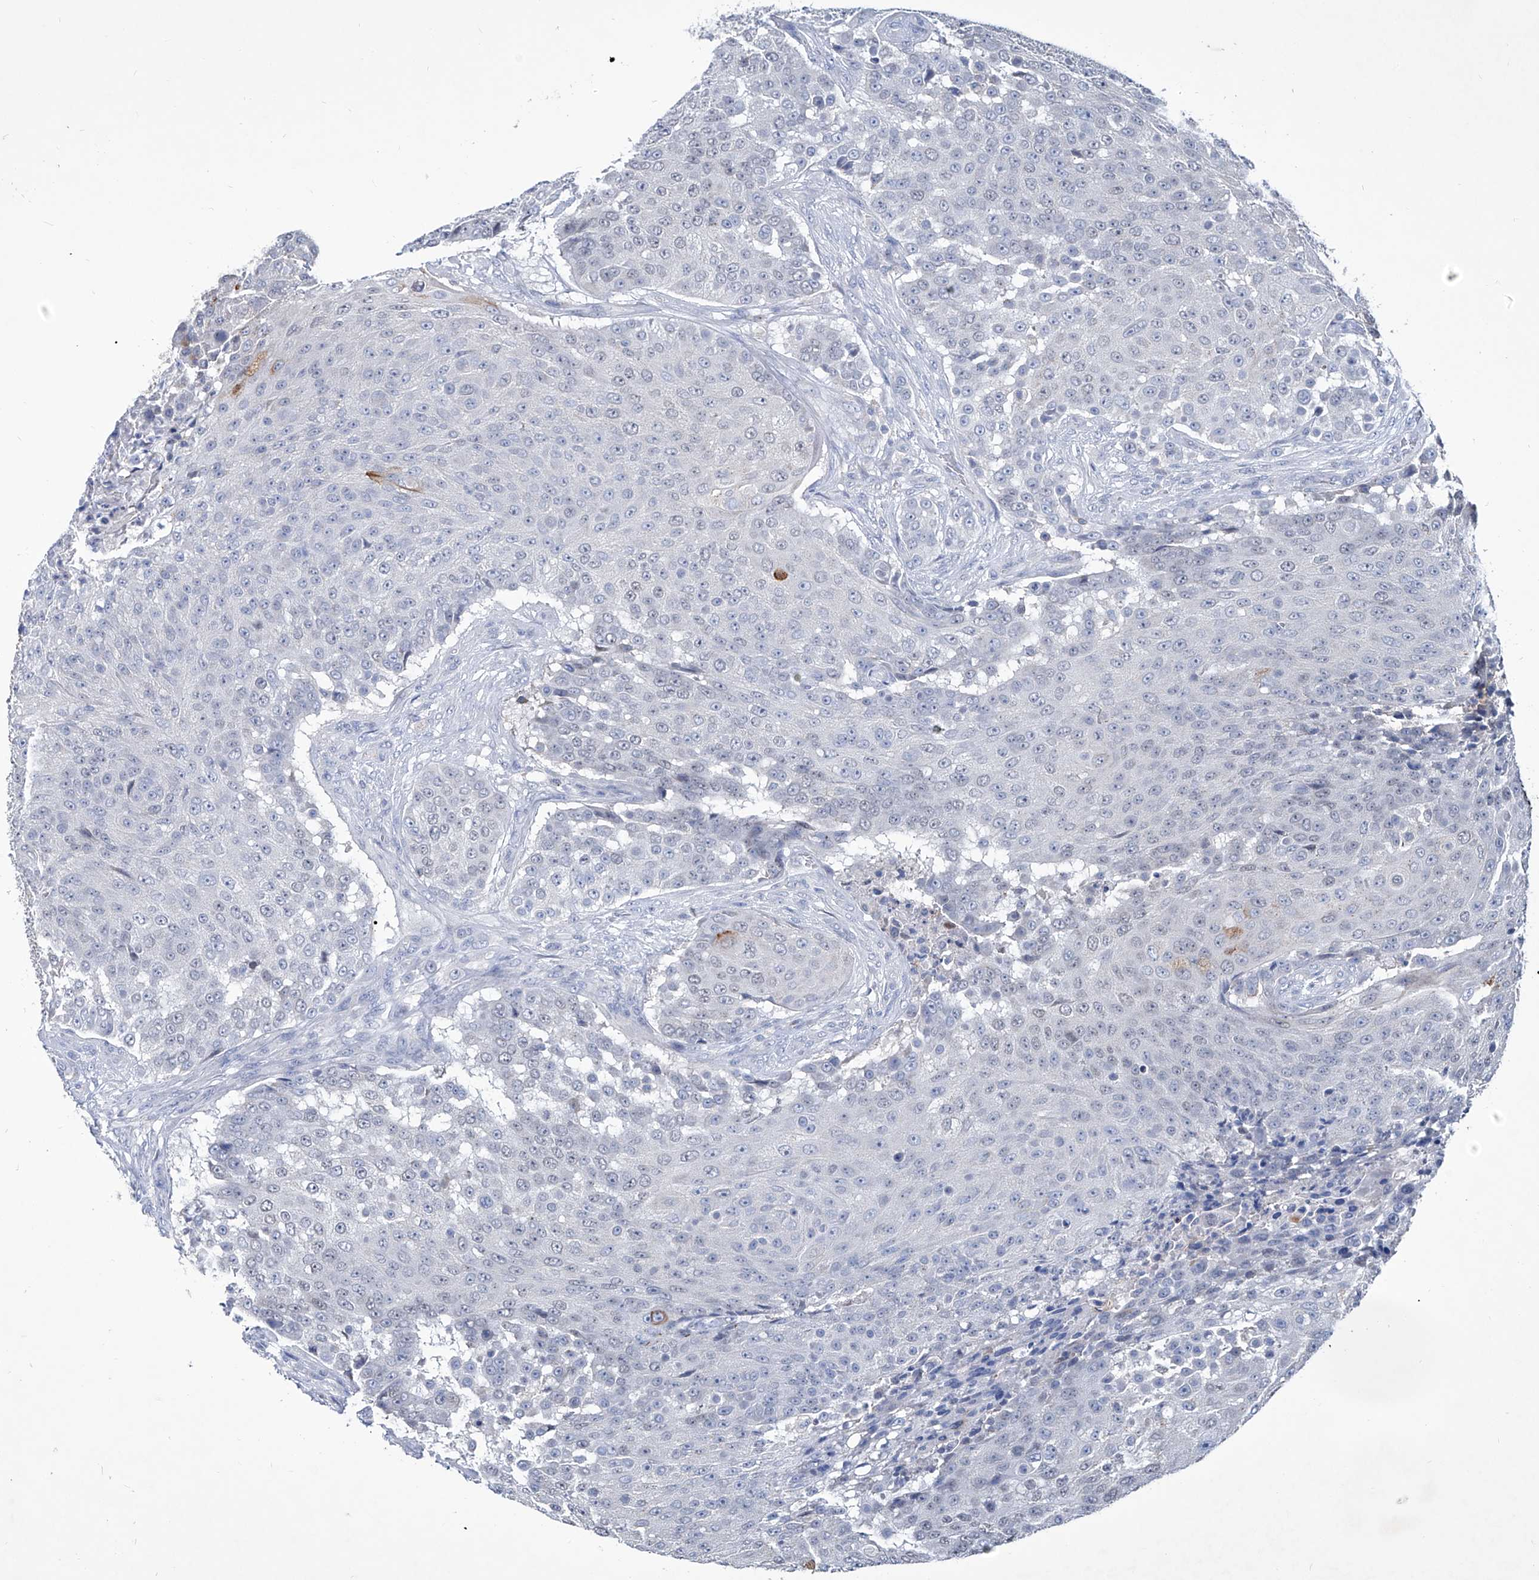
{"staining": {"intensity": "negative", "quantity": "none", "location": "none"}, "tissue": "urothelial cancer", "cell_type": "Tumor cells", "image_type": "cancer", "snomed": [{"axis": "morphology", "description": "Urothelial carcinoma, High grade"}, {"axis": "topography", "description": "Urinary bladder"}], "caption": "This is a micrograph of IHC staining of urothelial carcinoma (high-grade), which shows no positivity in tumor cells.", "gene": "KLHL17", "patient": {"sex": "female", "age": 63}}